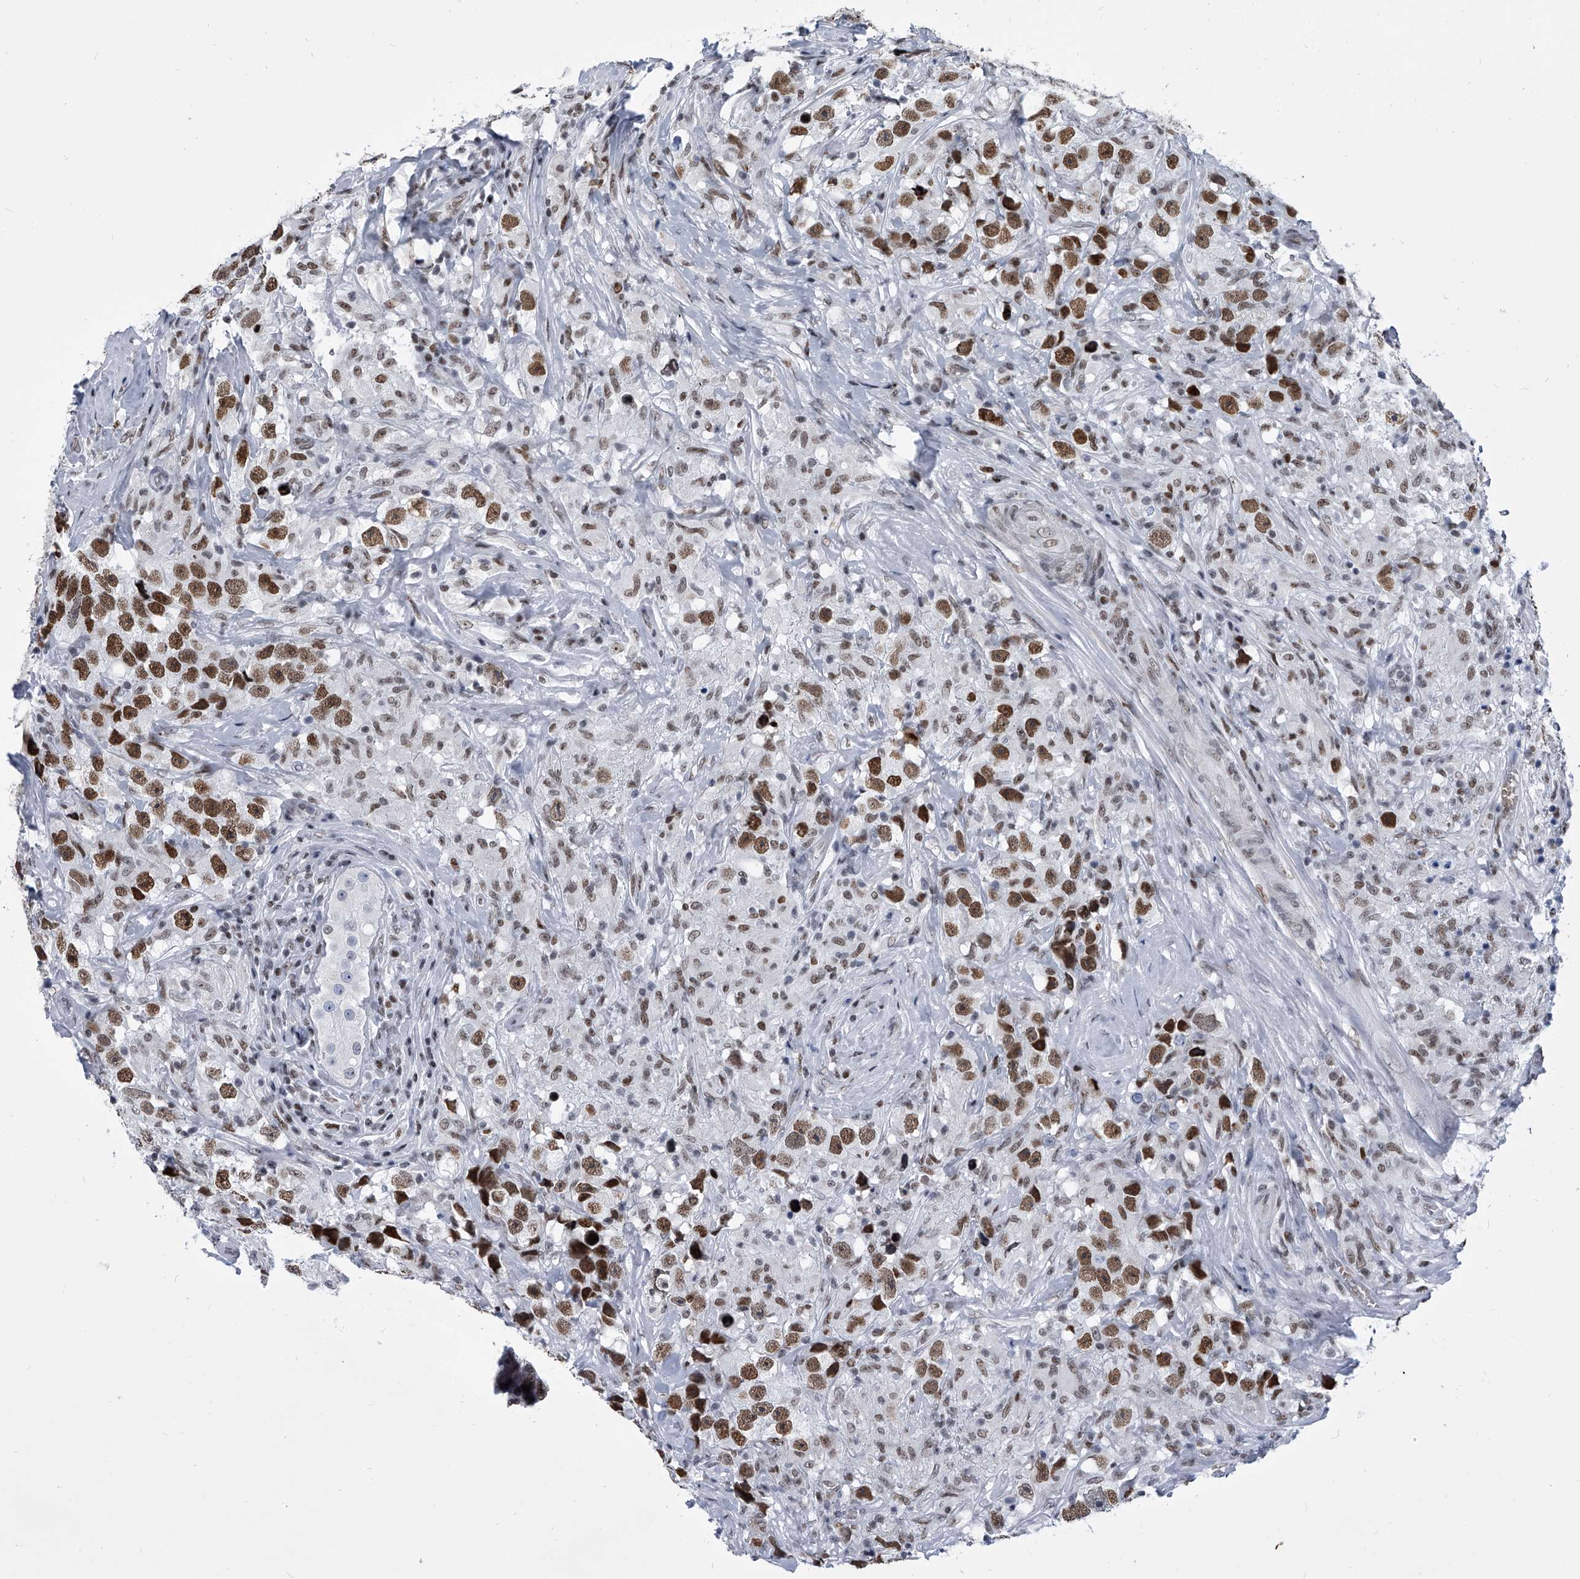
{"staining": {"intensity": "strong", "quantity": ">75%", "location": "nuclear"}, "tissue": "testis cancer", "cell_type": "Tumor cells", "image_type": "cancer", "snomed": [{"axis": "morphology", "description": "Seminoma, NOS"}, {"axis": "topography", "description": "Testis"}], "caption": "The histopathology image reveals immunohistochemical staining of testis cancer. There is strong nuclear positivity is seen in approximately >75% of tumor cells.", "gene": "SIM2", "patient": {"sex": "male", "age": 49}}